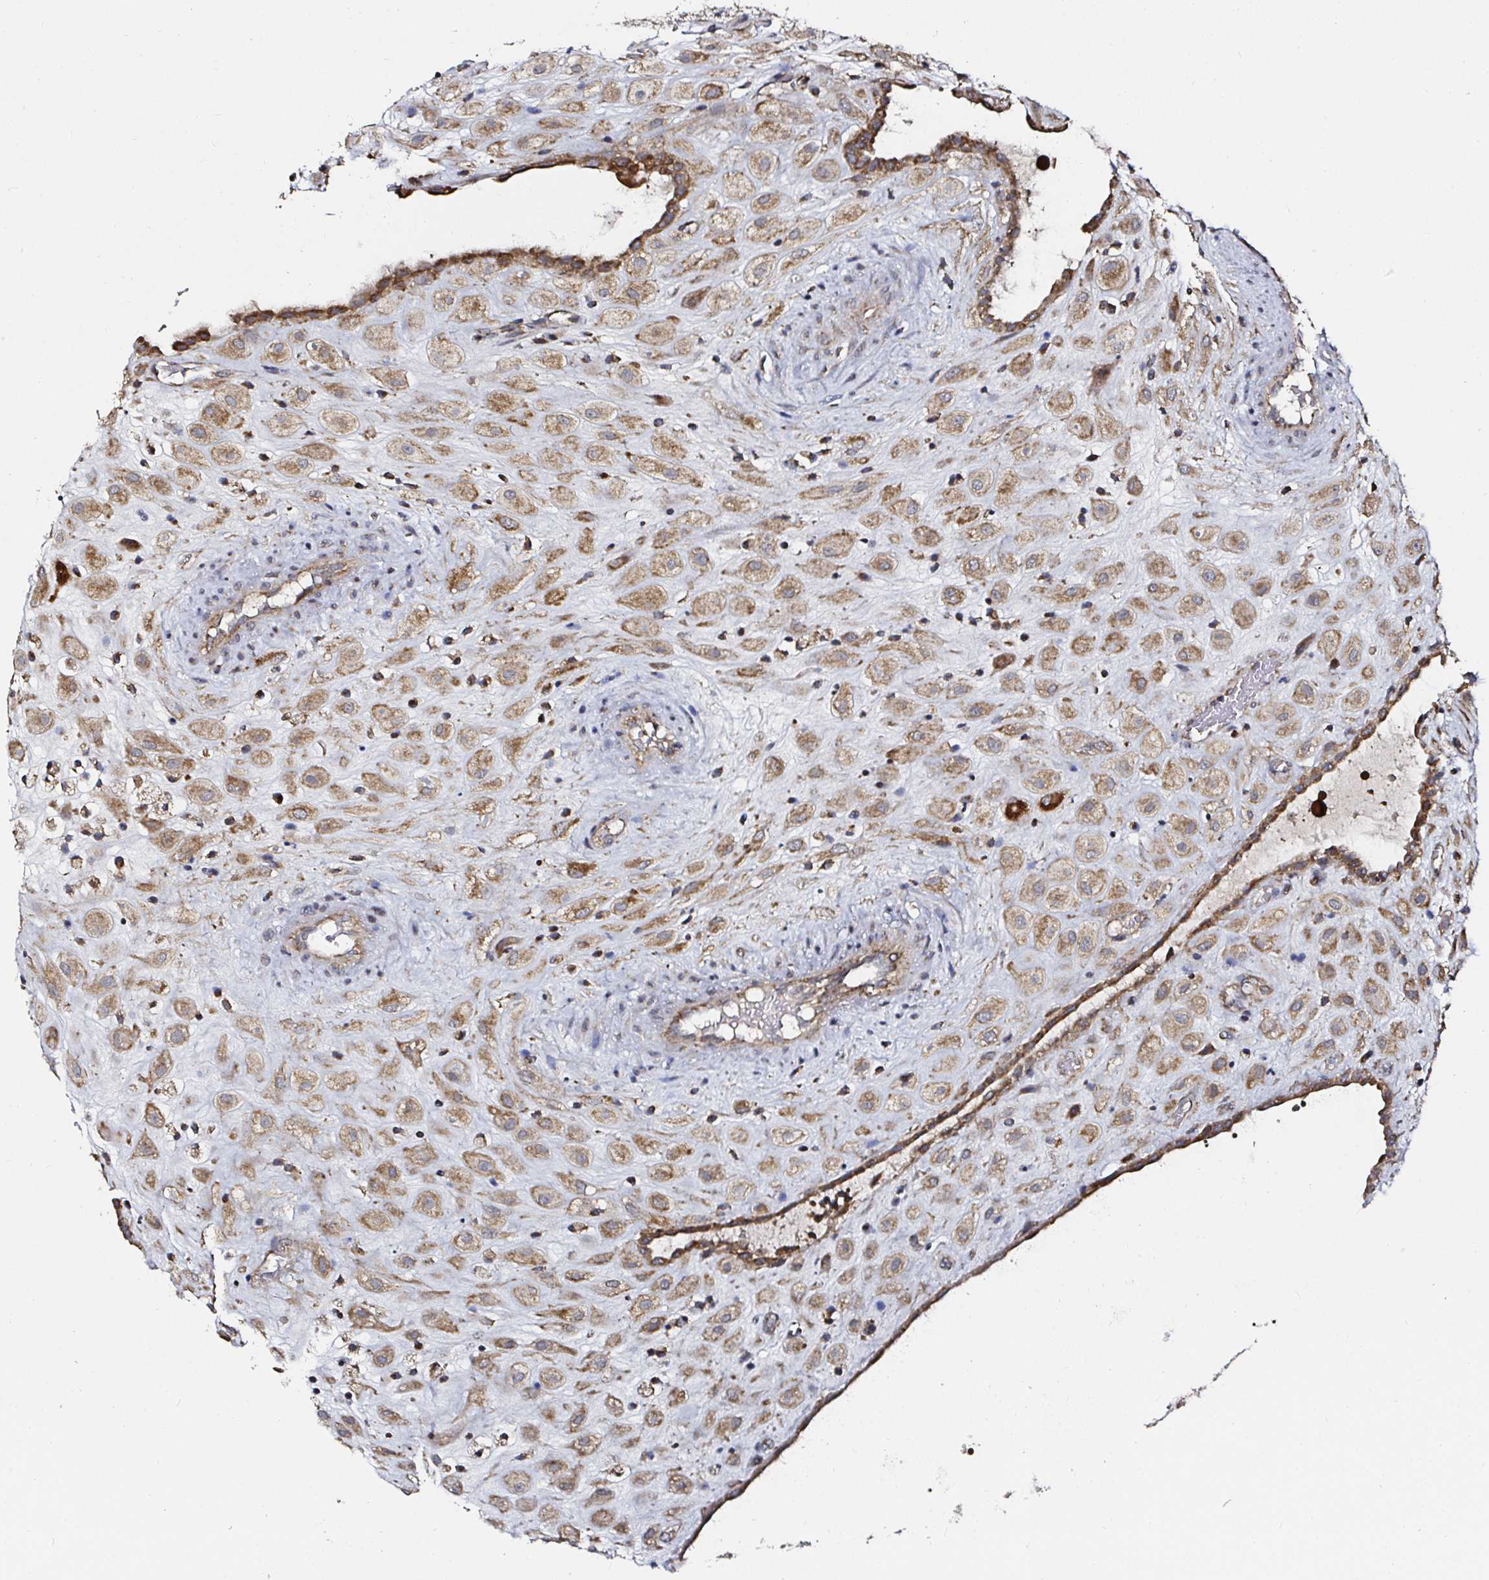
{"staining": {"intensity": "moderate", "quantity": ">75%", "location": "cytoplasmic/membranous"}, "tissue": "placenta", "cell_type": "Decidual cells", "image_type": "normal", "snomed": [{"axis": "morphology", "description": "Normal tissue, NOS"}, {"axis": "topography", "description": "Placenta"}], "caption": "Immunohistochemical staining of benign placenta displays >75% levels of moderate cytoplasmic/membranous protein positivity in about >75% of decidual cells.", "gene": "ATAD3A", "patient": {"sex": "female", "age": 24}}